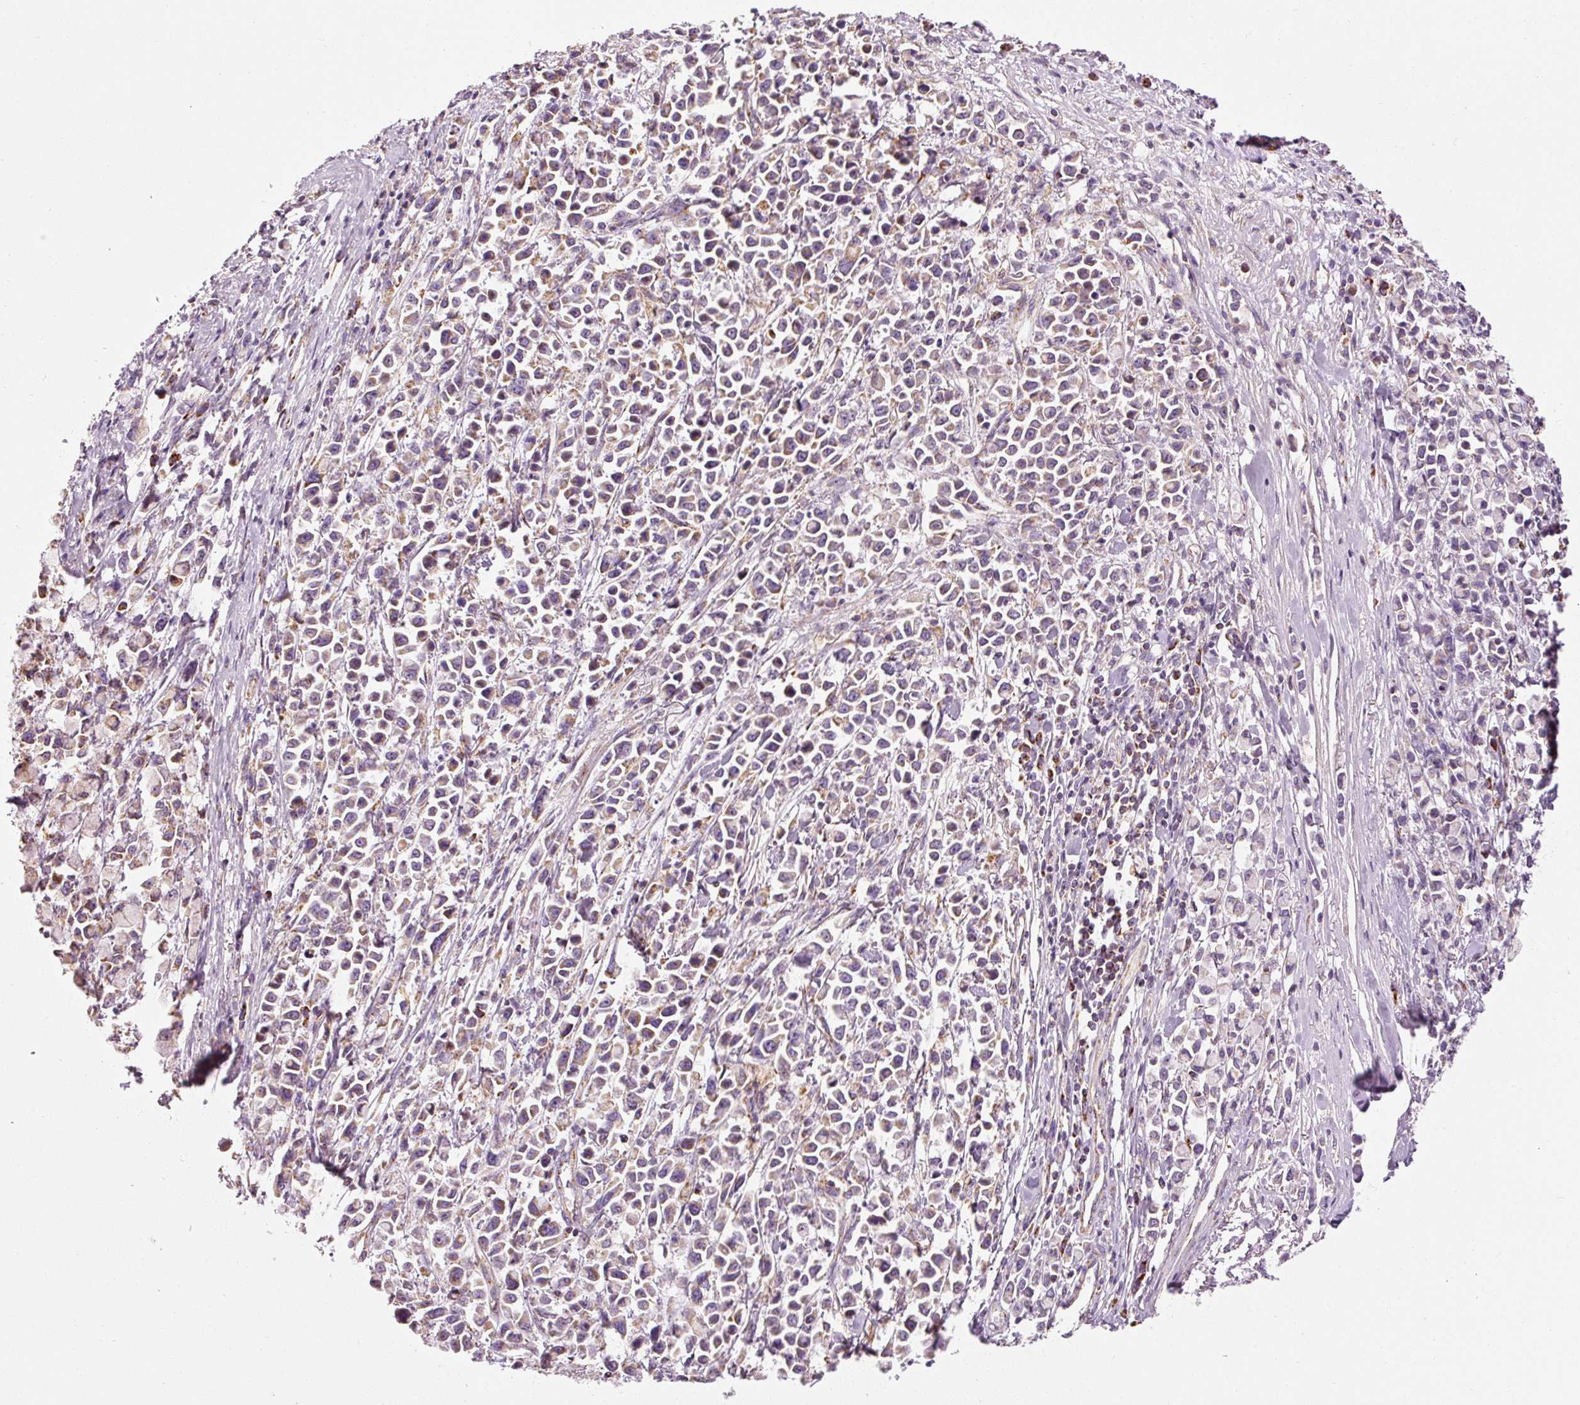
{"staining": {"intensity": "weak", "quantity": "<25%", "location": "cytoplasmic/membranous"}, "tissue": "stomach cancer", "cell_type": "Tumor cells", "image_type": "cancer", "snomed": [{"axis": "morphology", "description": "Adenocarcinoma, NOS"}, {"axis": "topography", "description": "Stomach"}], "caption": "The immunohistochemistry image has no significant staining in tumor cells of stomach adenocarcinoma tissue.", "gene": "NDUFB4", "patient": {"sex": "female", "age": 81}}